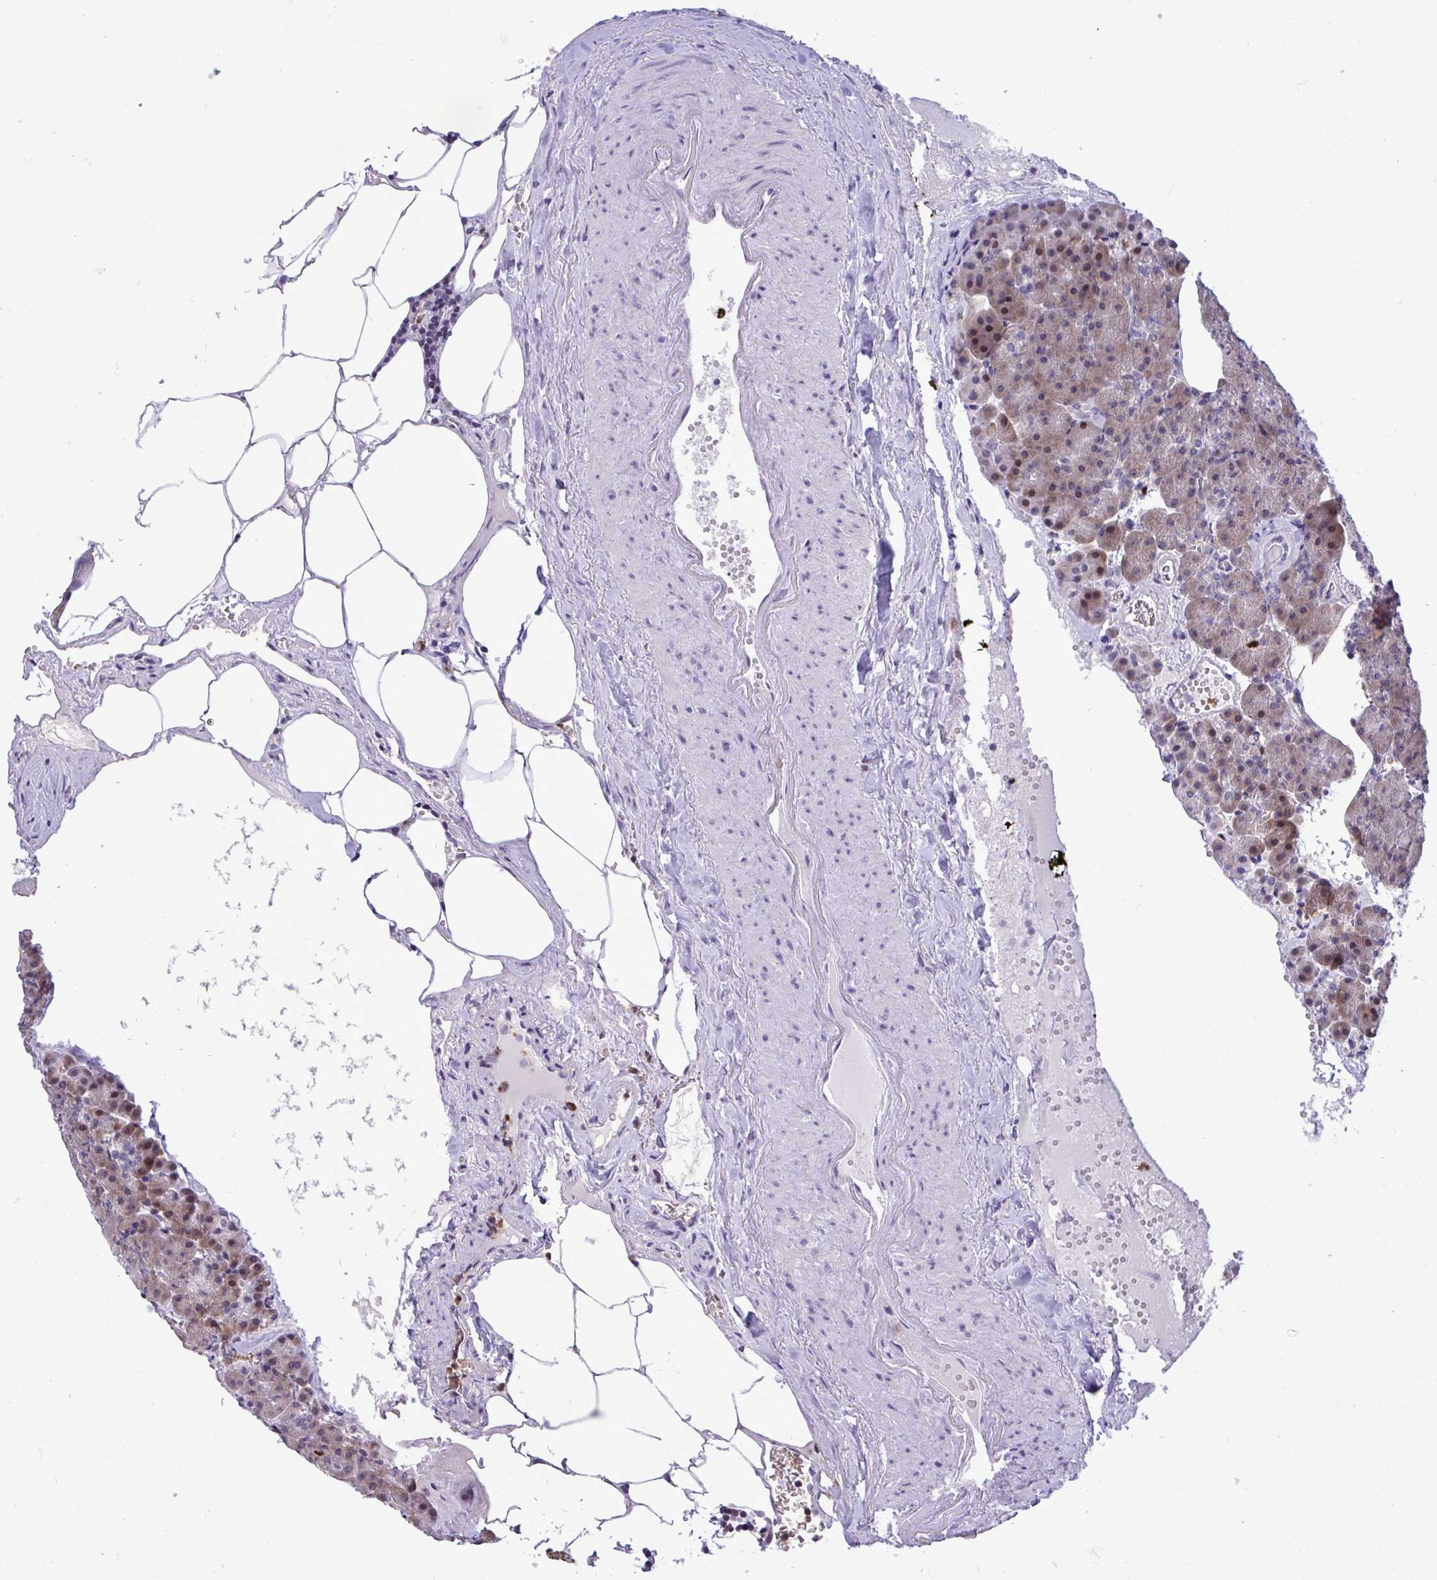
{"staining": {"intensity": "moderate", "quantity": "25%-75%", "location": "cytoplasmic/membranous,nuclear"}, "tissue": "pancreas", "cell_type": "Exocrine glandular cells", "image_type": "normal", "snomed": [{"axis": "morphology", "description": "Normal tissue, NOS"}, {"axis": "topography", "description": "Pancreas"}], "caption": "The immunohistochemical stain labels moderate cytoplasmic/membranous,nuclear positivity in exocrine glandular cells of unremarkable pancreas. (IHC, brightfield microscopy, high magnification).", "gene": "C1QL2", "patient": {"sex": "female", "age": 74}}